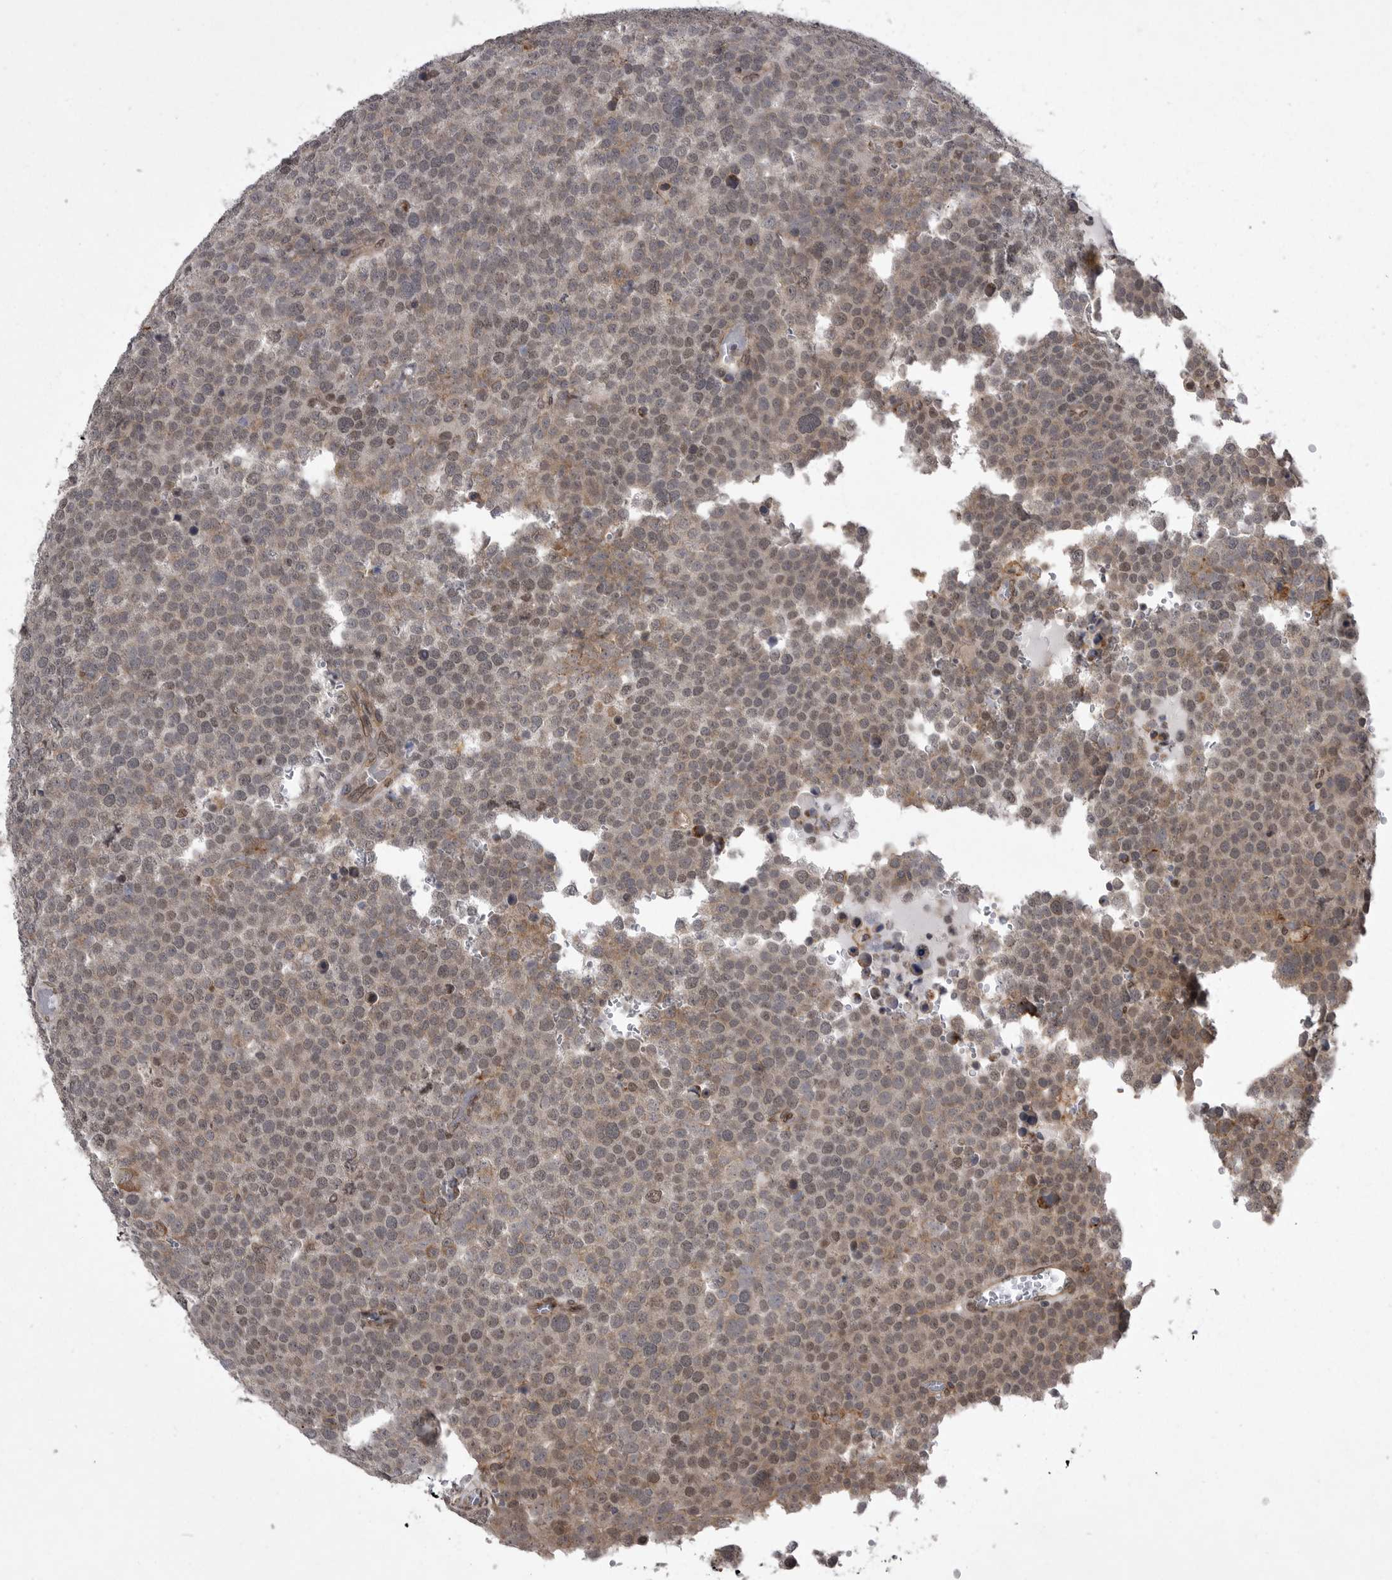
{"staining": {"intensity": "weak", "quantity": "25%-75%", "location": "cytoplasmic/membranous,nuclear"}, "tissue": "testis cancer", "cell_type": "Tumor cells", "image_type": "cancer", "snomed": [{"axis": "morphology", "description": "Seminoma, NOS"}, {"axis": "topography", "description": "Testis"}], "caption": "Immunohistochemistry (IHC) image of neoplastic tissue: testis cancer stained using IHC demonstrates low levels of weak protein expression localized specifically in the cytoplasmic/membranous and nuclear of tumor cells, appearing as a cytoplasmic/membranous and nuclear brown color.", "gene": "ABL1", "patient": {"sex": "male", "age": 71}}